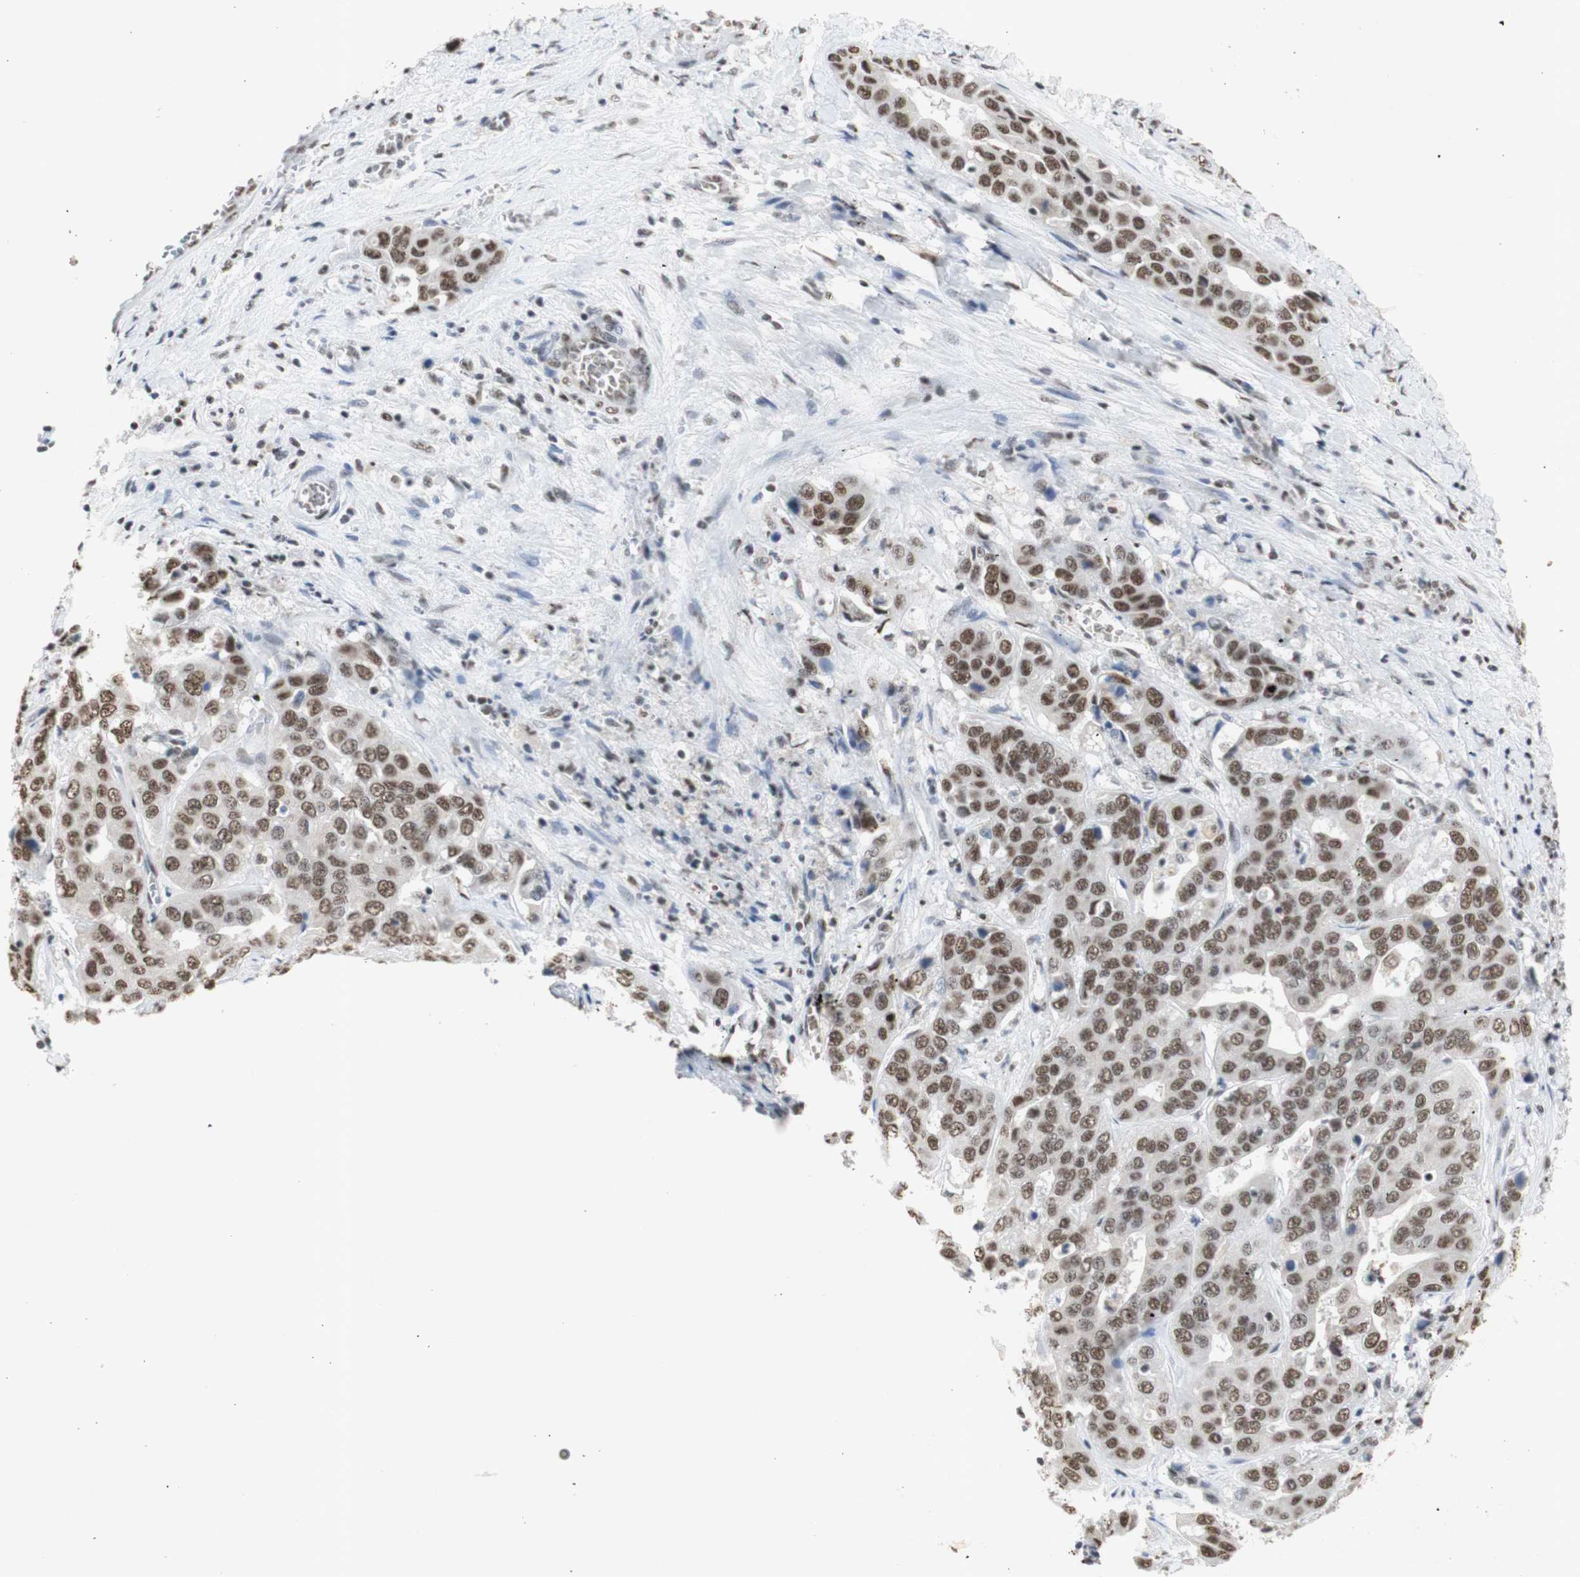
{"staining": {"intensity": "moderate", "quantity": ">75%", "location": "nuclear"}, "tissue": "liver cancer", "cell_type": "Tumor cells", "image_type": "cancer", "snomed": [{"axis": "morphology", "description": "Cholangiocarcinoma"}, {"axis": "topography", "description": "Liver"}], "caption": "Protein staining of liver cholangiocarcinoma tissue reveals moderate nuclear staining in about >75% of tumor cells.", "gene": "SNRPB", "patient": {"sex": "female", "age": 52}}